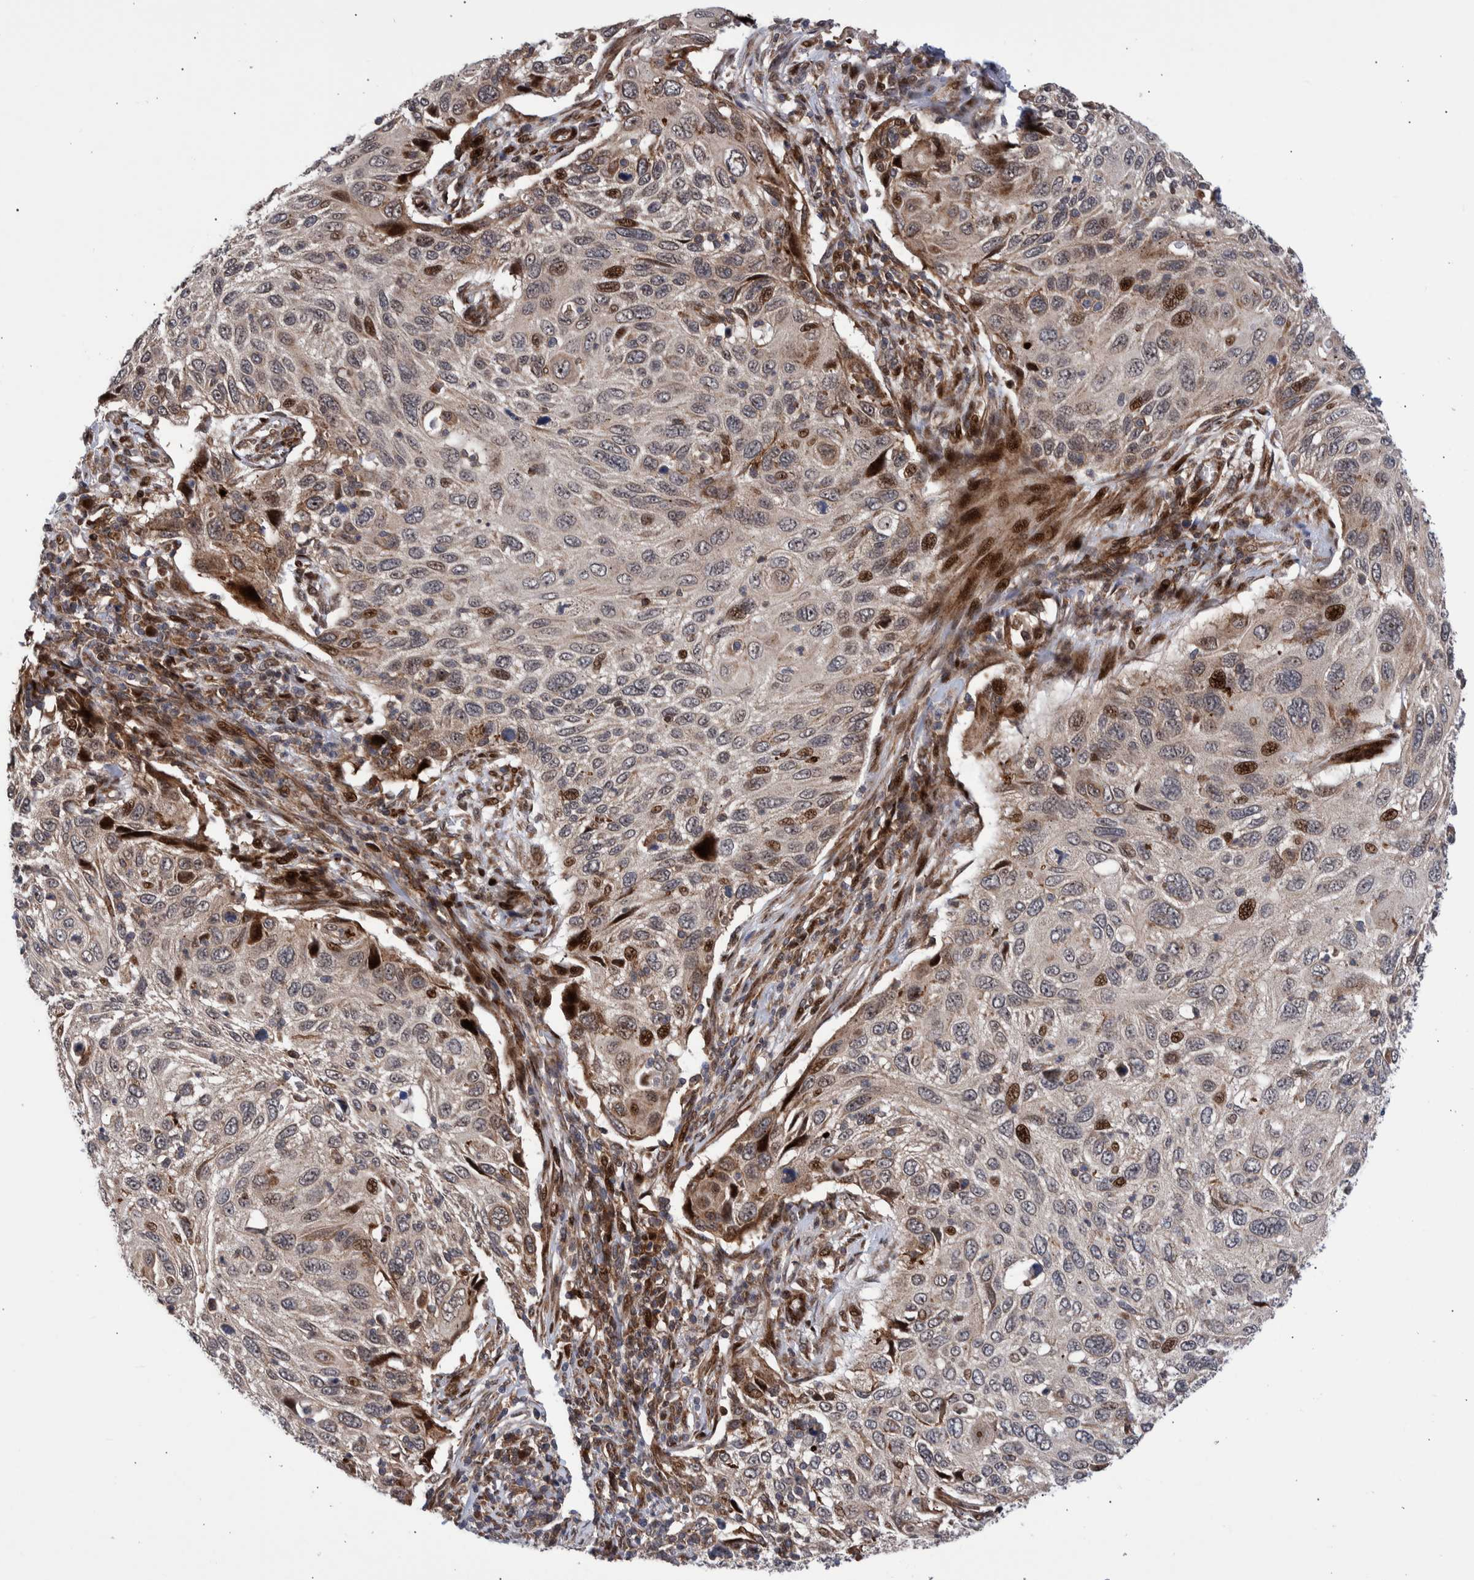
{"staining": {"intensity": "moderate", "quantity": "25%-75%", "location": "cytoplasmic/membranous,nuclear"}, "tissue": "cervical cancer", "cell_type": "Tumor cells", "image_type": "cancer", "snomed": [{"axis": "morphology", "description": "Squamous cell carcinoma, NOS"}, {"axis": "topography", "description": "Cervix"}], "caption": "A medium amount of moderate cytoplasmic/membranous and nuclear staining is identified in approximately 25%-75% of tumor cells in cervical cancer tissue.", "gene": "SHISA6", "patient": {"sex": "female", "age": 70}}